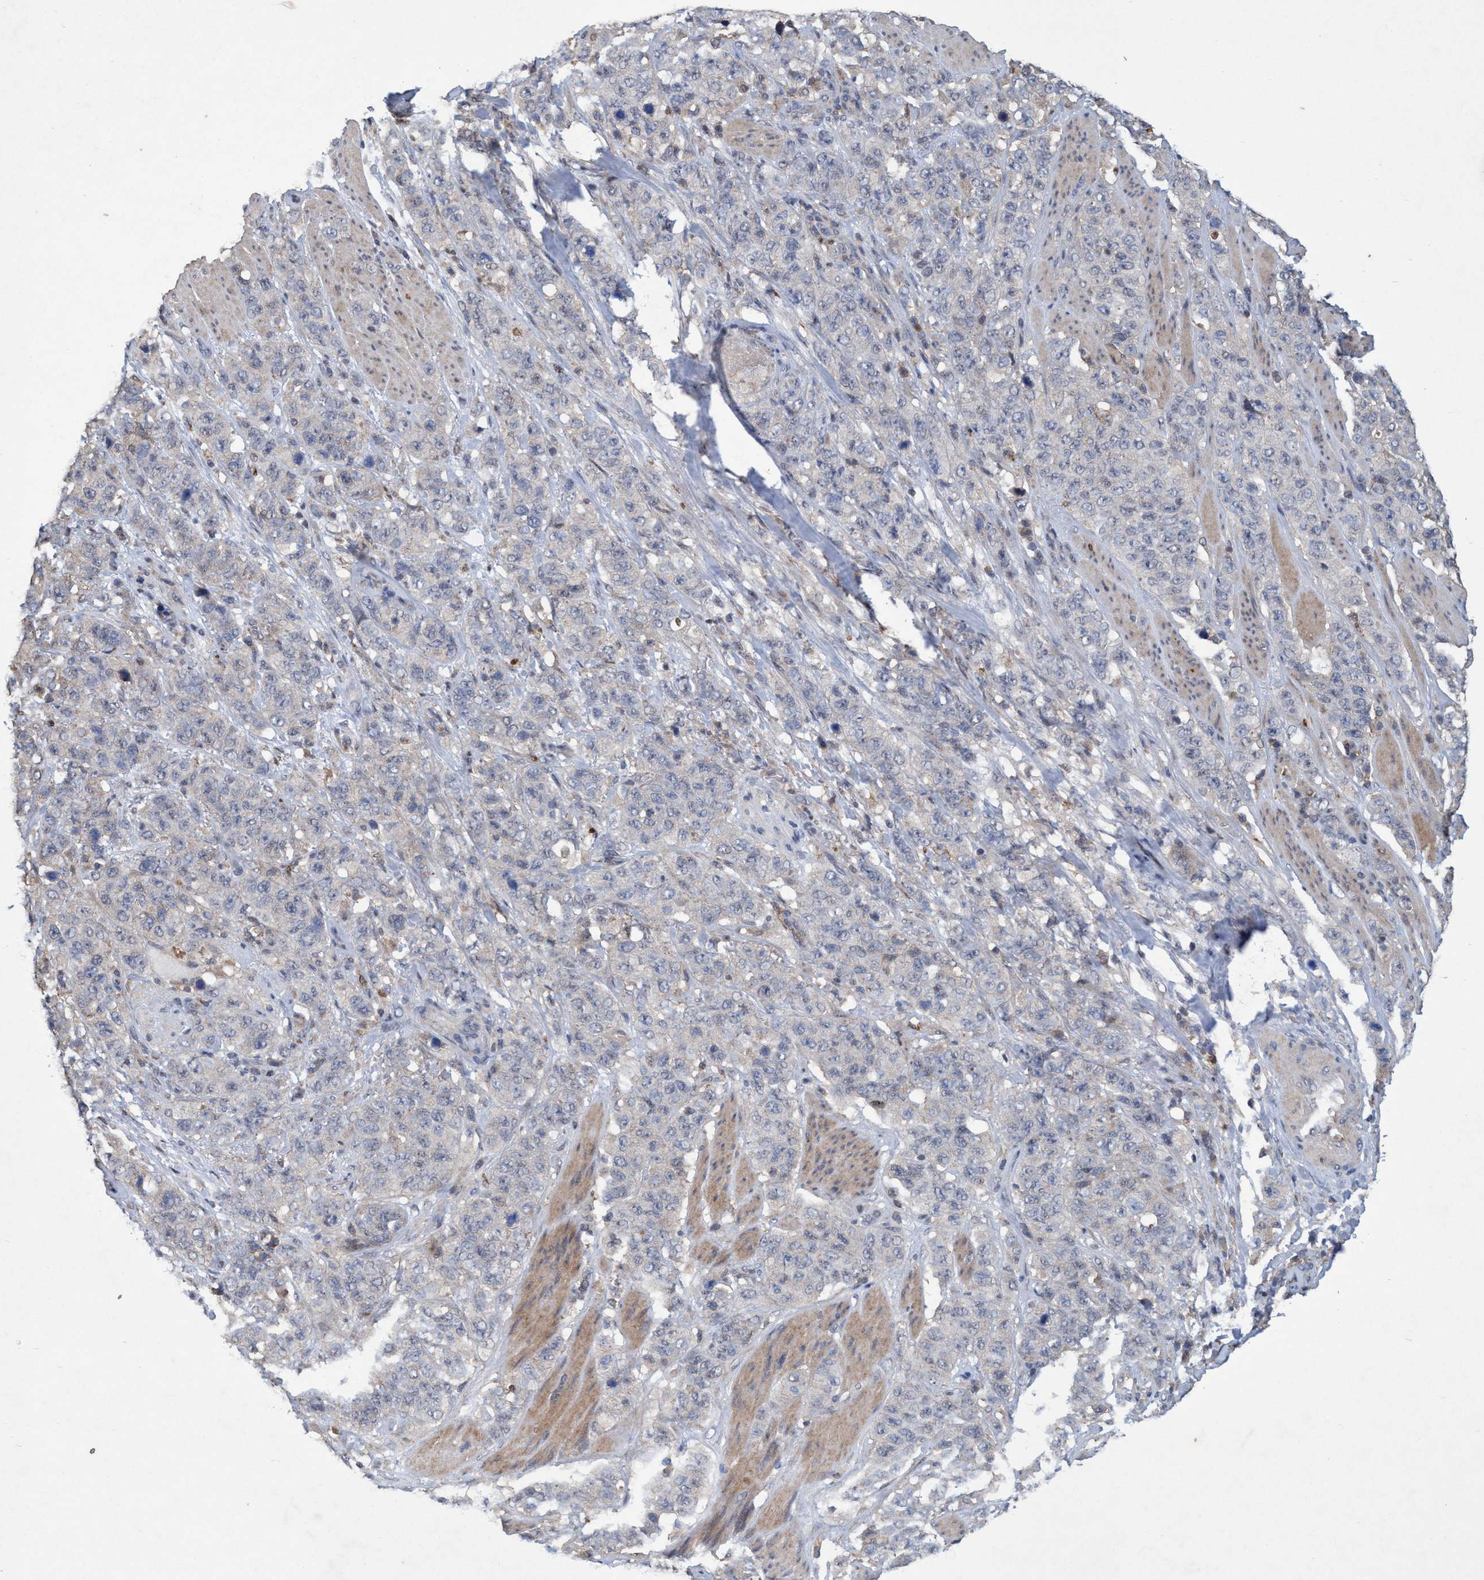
{"staining": {"intensity": "negative", "quantity": "none", "location": "none"}, "tissue": "stomach cancer", "cell_type": "Tumor cells", "image_type": "cancer", "snomed": [{"axis": "morphology", "description": "Adenocarcinoma, NOS"}, {"axis": "topography", "description": "Stomach"}], "caption": "DAB (3,3'-diaminobenzidine) immunohistochemical staining of stomach adenocarcinoma shows no significant staining in tumor cells. Brightfield microscopy of IHC stained with DAB (brown) and hematoxylin (blue), captured at high magnification.", "gene": "ZNF677", "patient": {"sex": "male", "age": 48}}